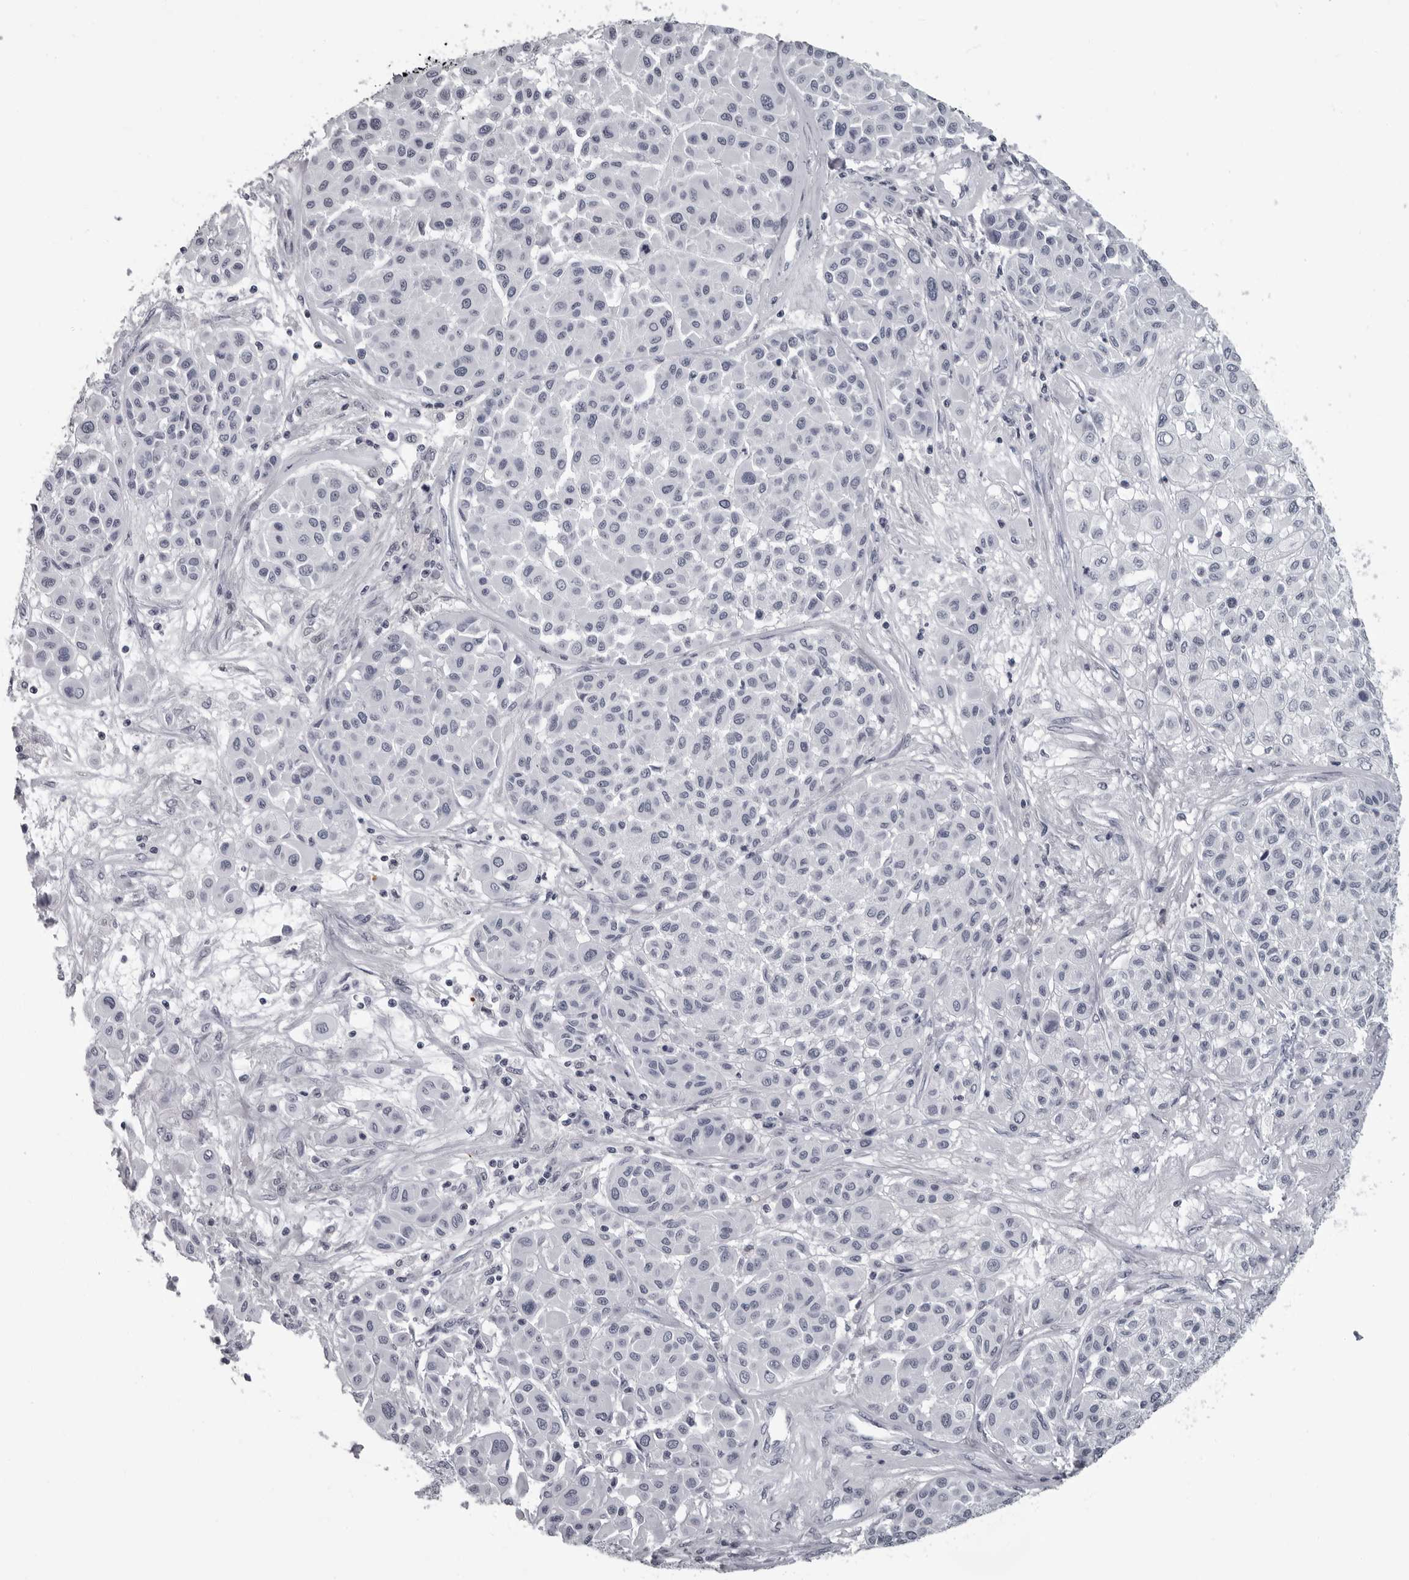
{"staining": {"intensity": "negative", "quantity": "none", "location": "none"}, "tissue": "melanoma", "cell_type": "Tumor cells", "image_type": "cancer", "snomed": [{"axis": "morphology", "description": "Malignant melanoma, Metastatic site"}, {"axis": "topography", "description": "Soft tissue"}], "caption": "Immunohistochemistry of melanoma exhibits no positivity in tumor cells. Nuclei are stained in blue.", "gene": "LZIC", "patient": {"sex": "male", "age": 41}}